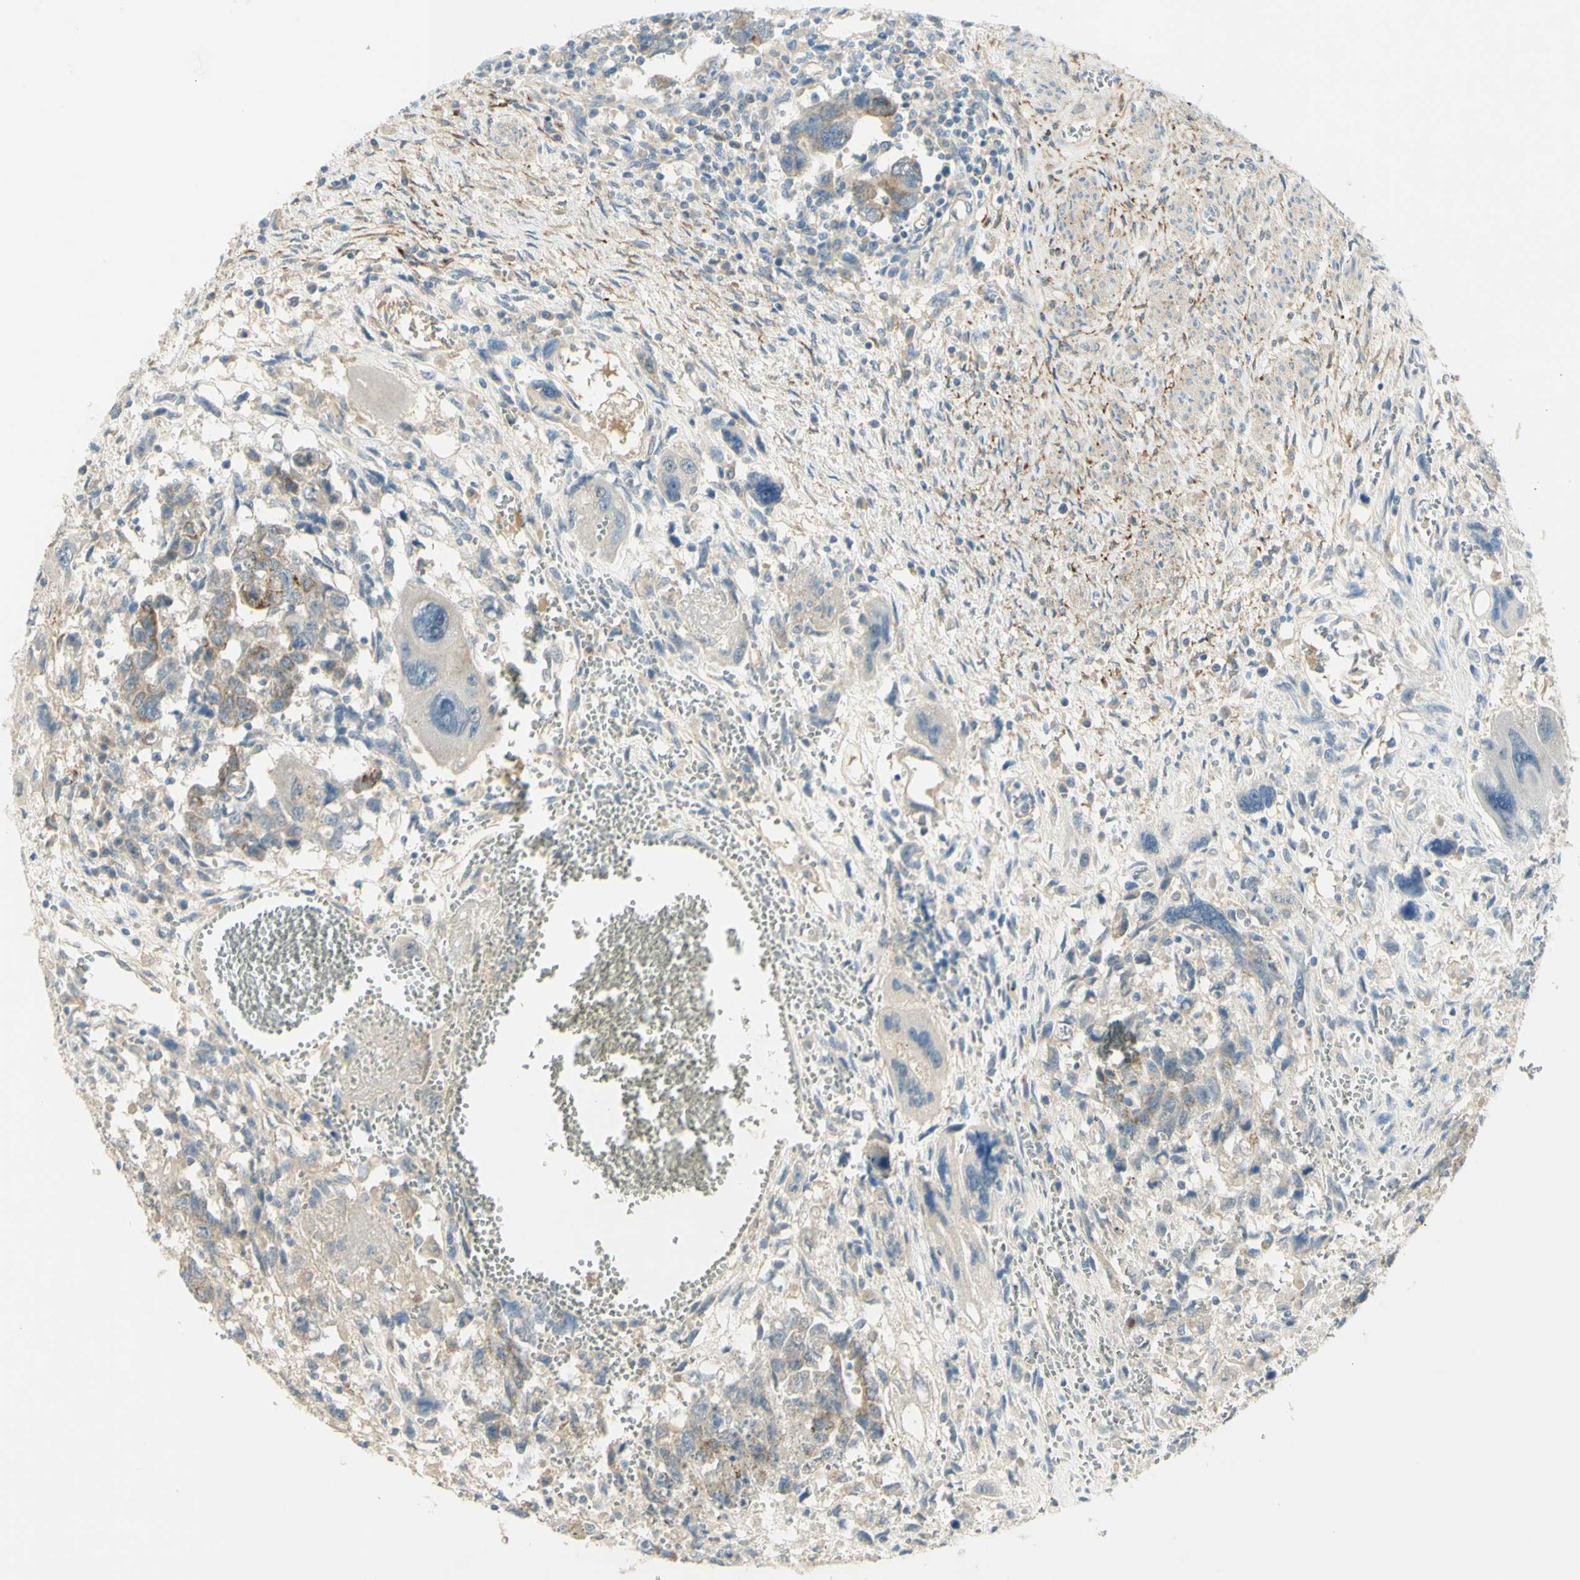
{"staining": {"intensity": "moderate", "quantity": "25%-75%", "location": "cytoplasmic/membranous"}, "tissue": "testis cancer", "cell_type": "Tumor cells", "image_type": "cancer", "snomed": [{"axis": "morphology", "description": "Carcinoma, Embryonal, NOS"}, {"axis": "topography", "description": "Testis"}], "caption": "Immunohistochemical staining of human testis cancer exhibits medium levels of moderate cytoplasmic/membranous staining in about 25%-75% of tumor cells.", "gene": "GCNT3", "patient": {"sex": "male", "age": 28}}